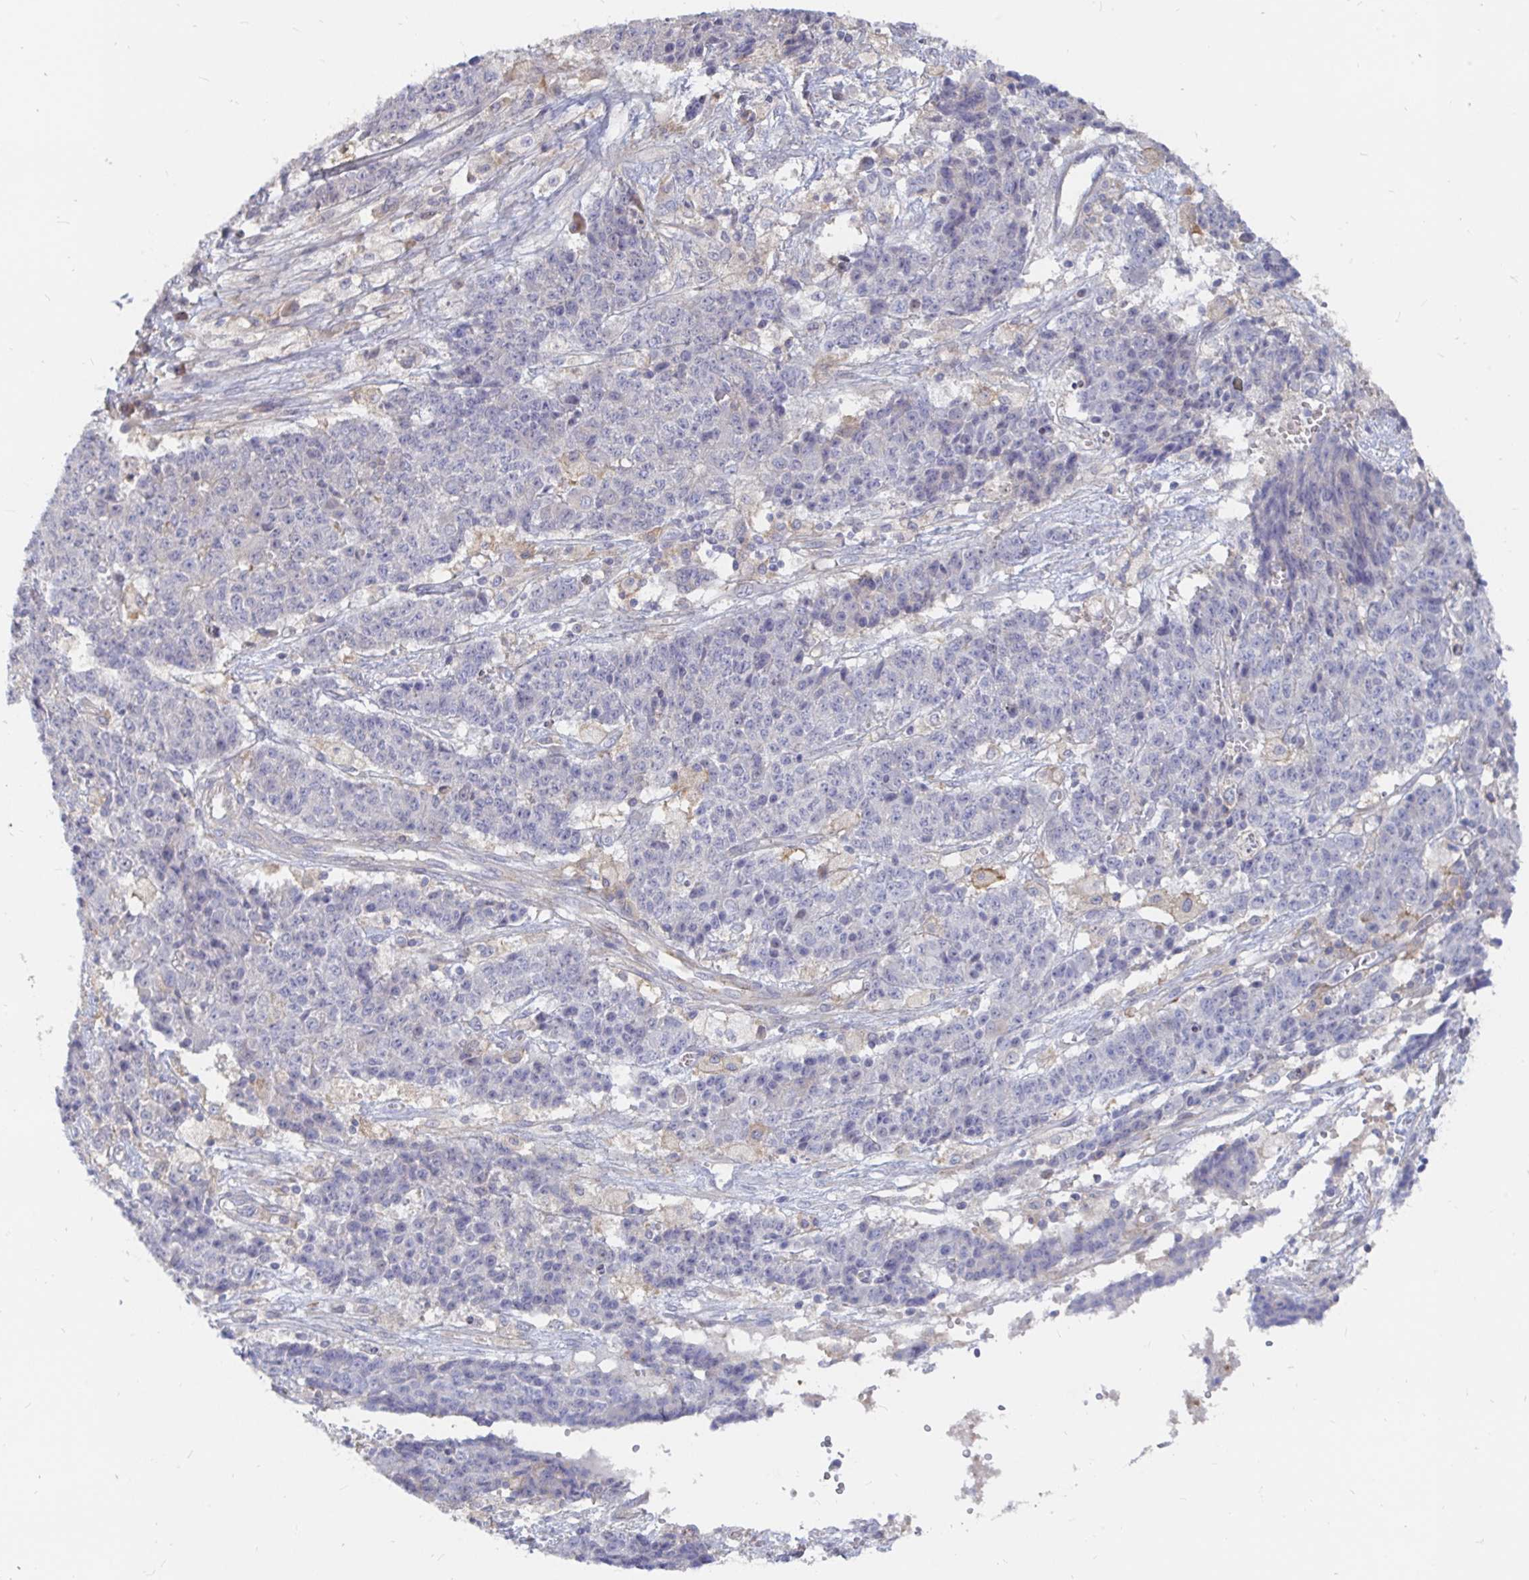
{"staining": {"intensity": "negative", "quantity": "none", "location": "none"}, "tissue": "ovarian cancer", "cell_type": "Tumor cells", "image_type": "cancer", "snomed": [{"axis": "morphology", "description": "Carcinoma, endometroid"}, {"axis": "topography", "description": "Ovary"}], "caption": "This image is of endometroid carcinoma (ovarian) stained with immunohistochemistry (IHC) to label a protein in brown with the nuclei are counter-stained blue. There is no positivity in tumor cells. (Brightfield microscopy of DAB IHC at high magnification).", "gene": "KCTD19", "patient": {"sex": "female", "age": 42}}